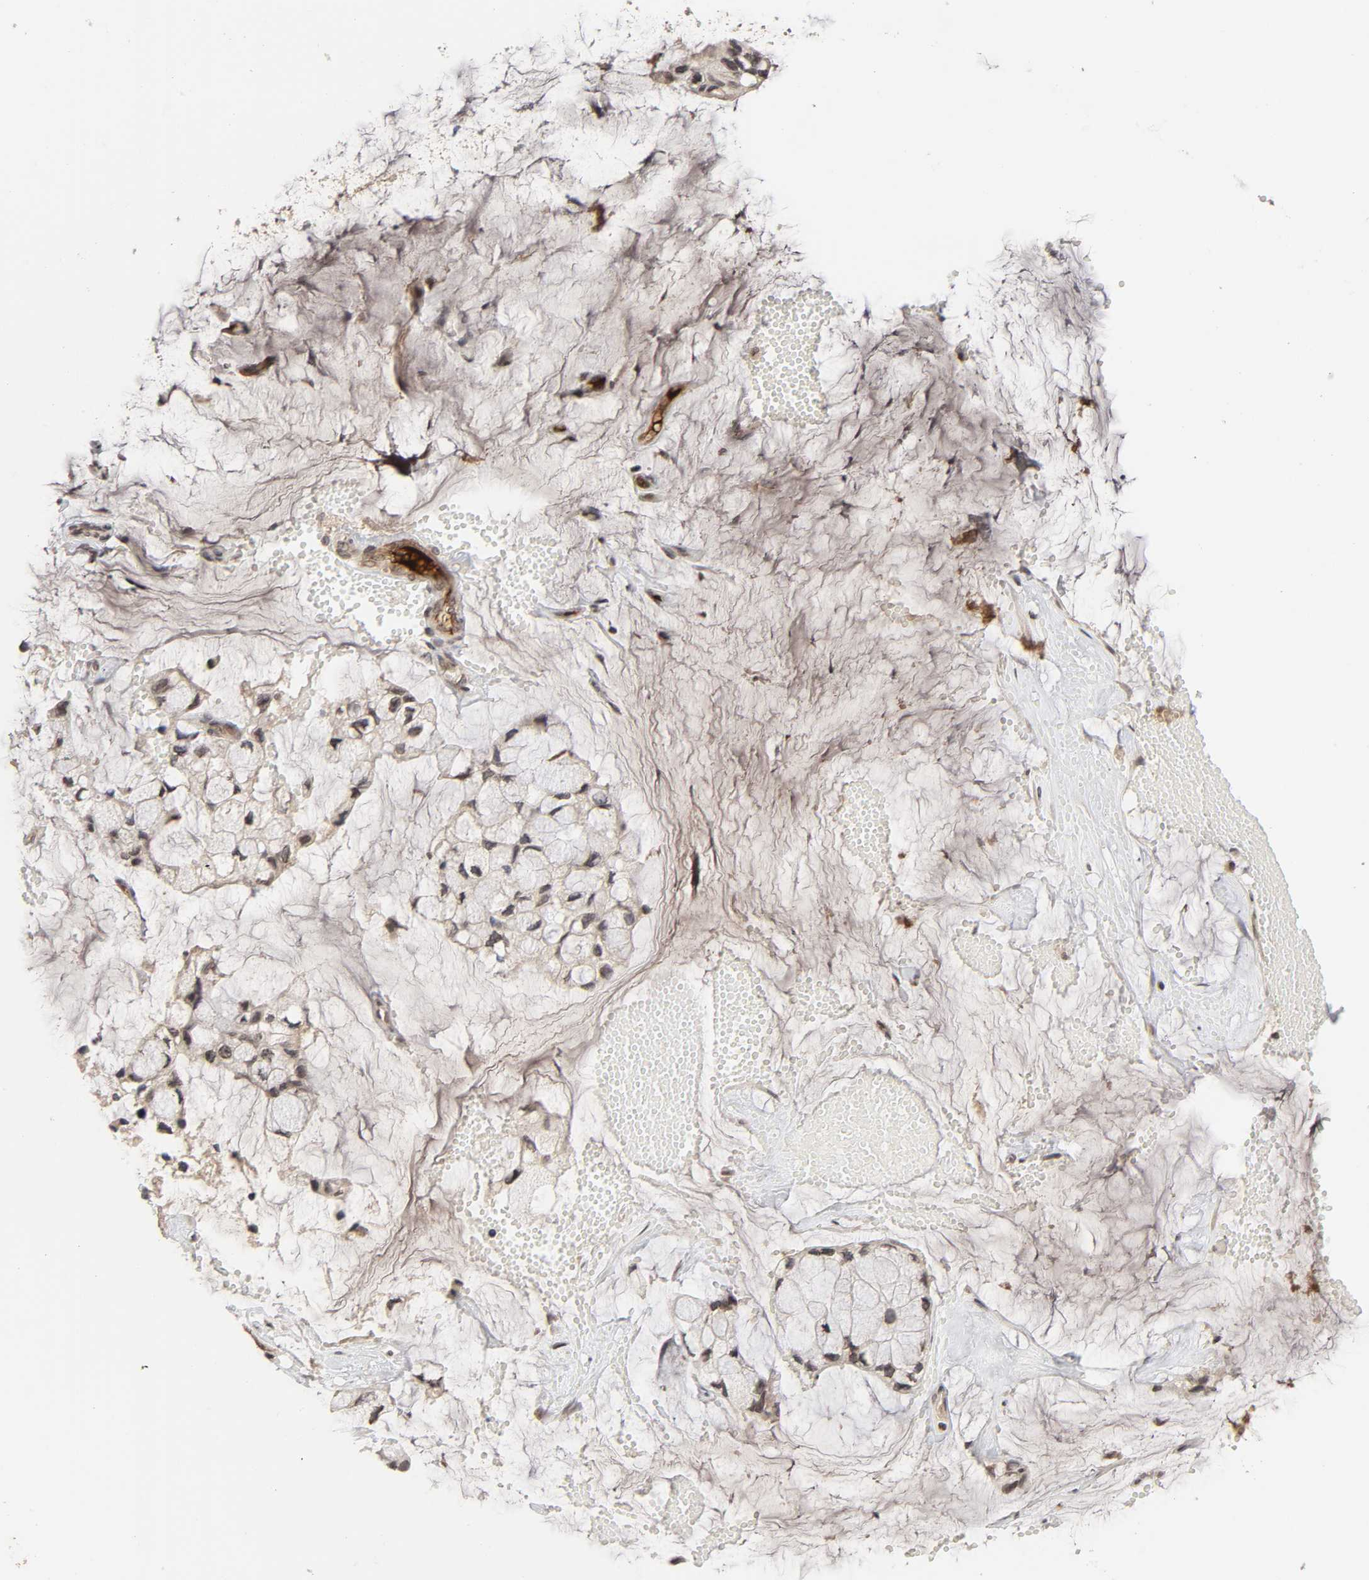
{"staining": {"intensity": "moderate", "quantity": ">75%", "location": "cytoplasmic/membranous,nuclear"}, "tissue": "ovarian cancer", "cell_type": "Tumor cells", "image_type": "cancer", "snomed": [{"axis": "morphology", "description": "Cystadenocarcinoma, mucinous, NOS"}, {"axis": "topography", "description": "Ovary"}], "caption": "IHC photomicrograph of neoplastic tissue: ovarian mucinous cystadenocarcinoma stained using immunohistochemistry demonstrates medium levels of moderate protein expression localized specifically in the cytoplasmic/membranous and nuclear of tumor cells, appearing as a cytoplasmic/membranous and nuclear brown color.", "gene": "CPN2", "patient": {"sex": "female", "age": 39}}